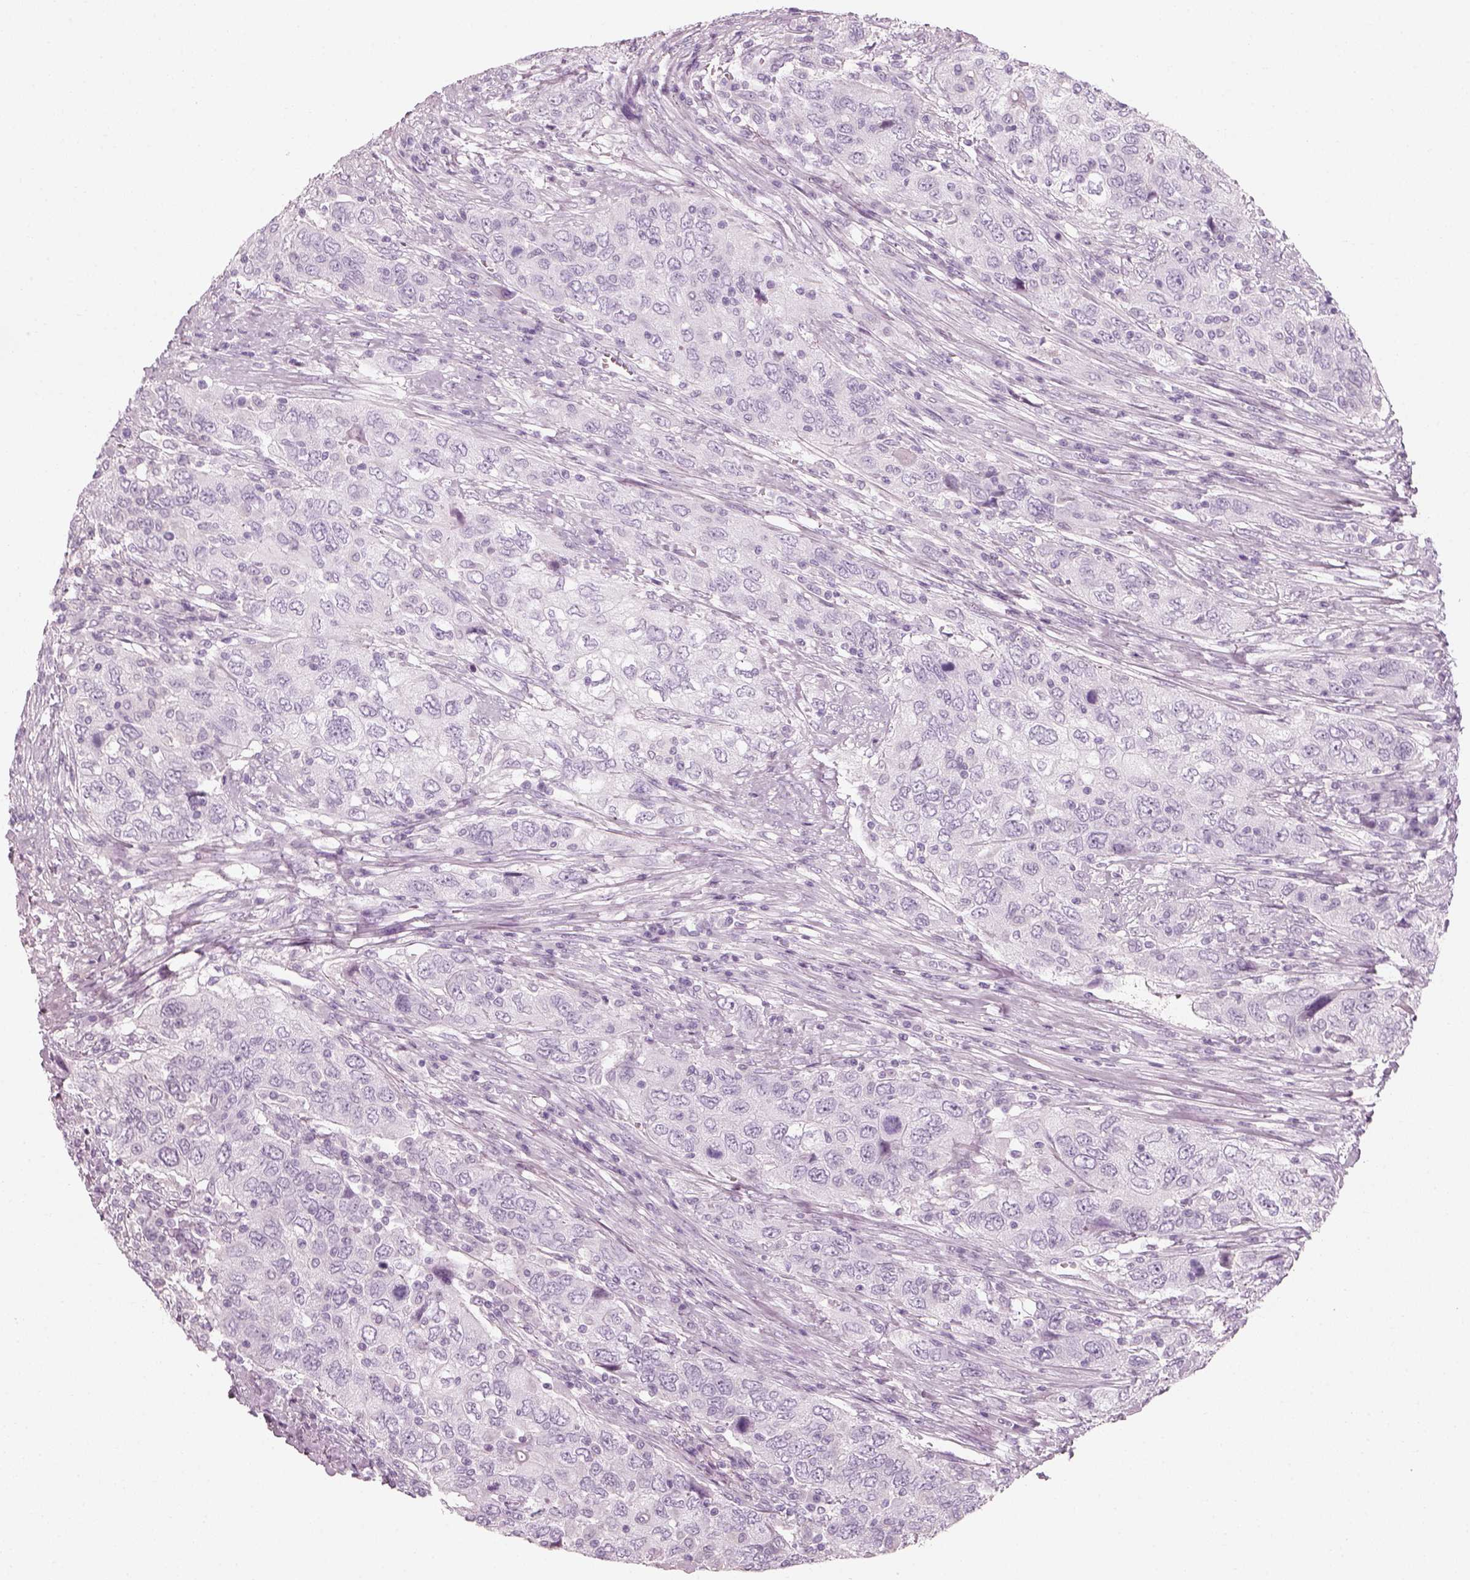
{"staining": {"intensity": "negative", "quantity": "none", "location": "none"}, "tissue": "urothelial cancer", "cell_type": "Tumor cells", "image_type": "cancer", "snomed": [{"axis": "morphology", "description": "Urothelial carcinoma, High grade"}, {"axis": "topography", "description": "Urinary bladder"}], "caption": "Tumor cells are negative for protein expression in human urothelial carcinoma (high-grade).", "gene": "CRYAA", "patient": {"sex": "male", "age": 76}}